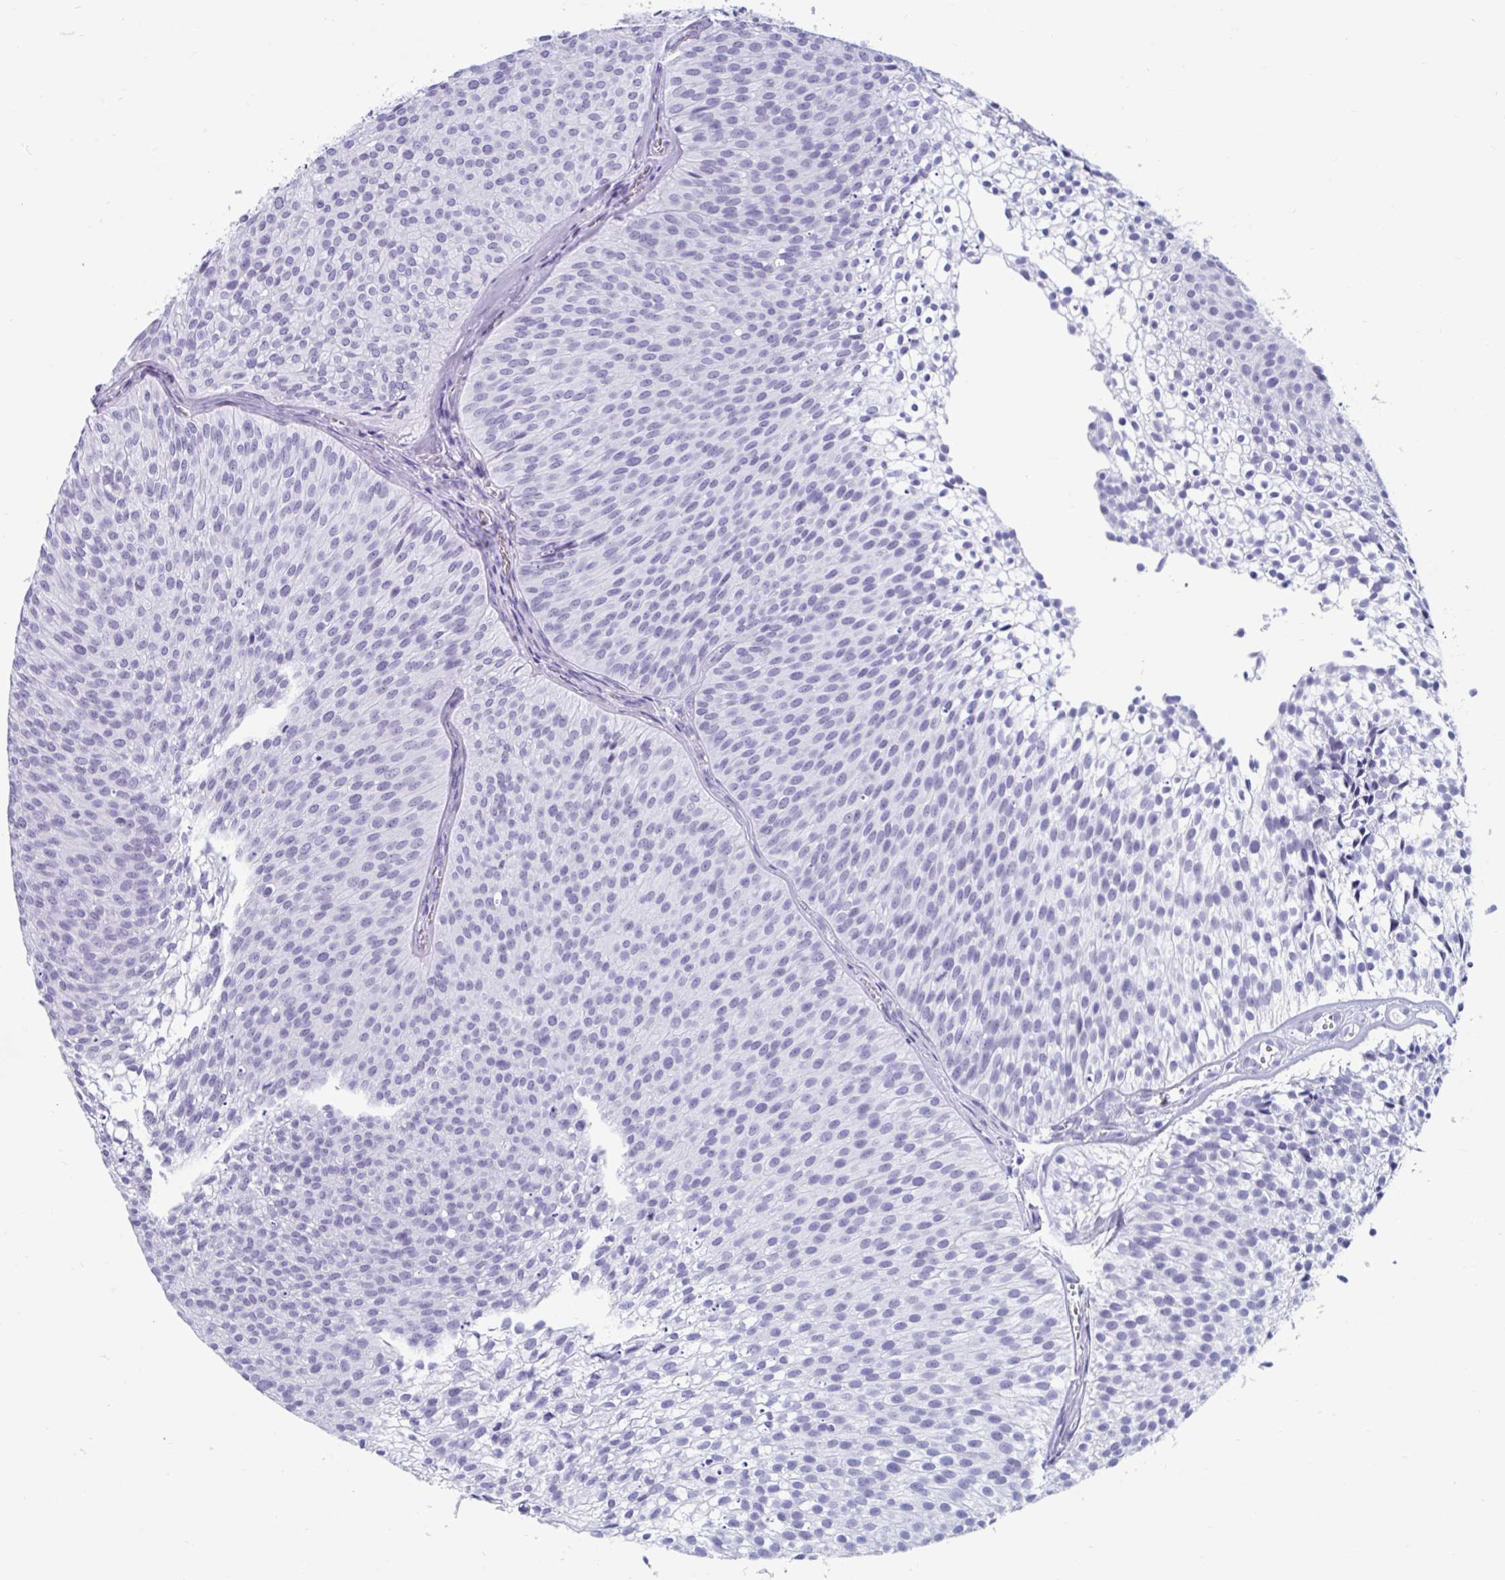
{"staining": {"intensity": "negative", "quantity": "none", "location": "none"}, "tissue": "urothelial cancer", "cell_type": "Tumor cells", "image_type": "cancer", "snomed": [{"axis": "morphology", "description": "Urothelial carcinoma, Low grade"}, {"axis": "topography", "description": "Urinary bladder"}], "caption": "Immunohistochemistry (IHC) of human urothelial carcinoma (low-grade) demonstrates no staining in tumor cells. (Stains: DAB immunohistochemistry (IHC) with hematoxylin counter stain, Microscopy: brightfield microscopy at high magnification).", "gene": "GKN2", "patient": {"sex": "male", "age": 91}}